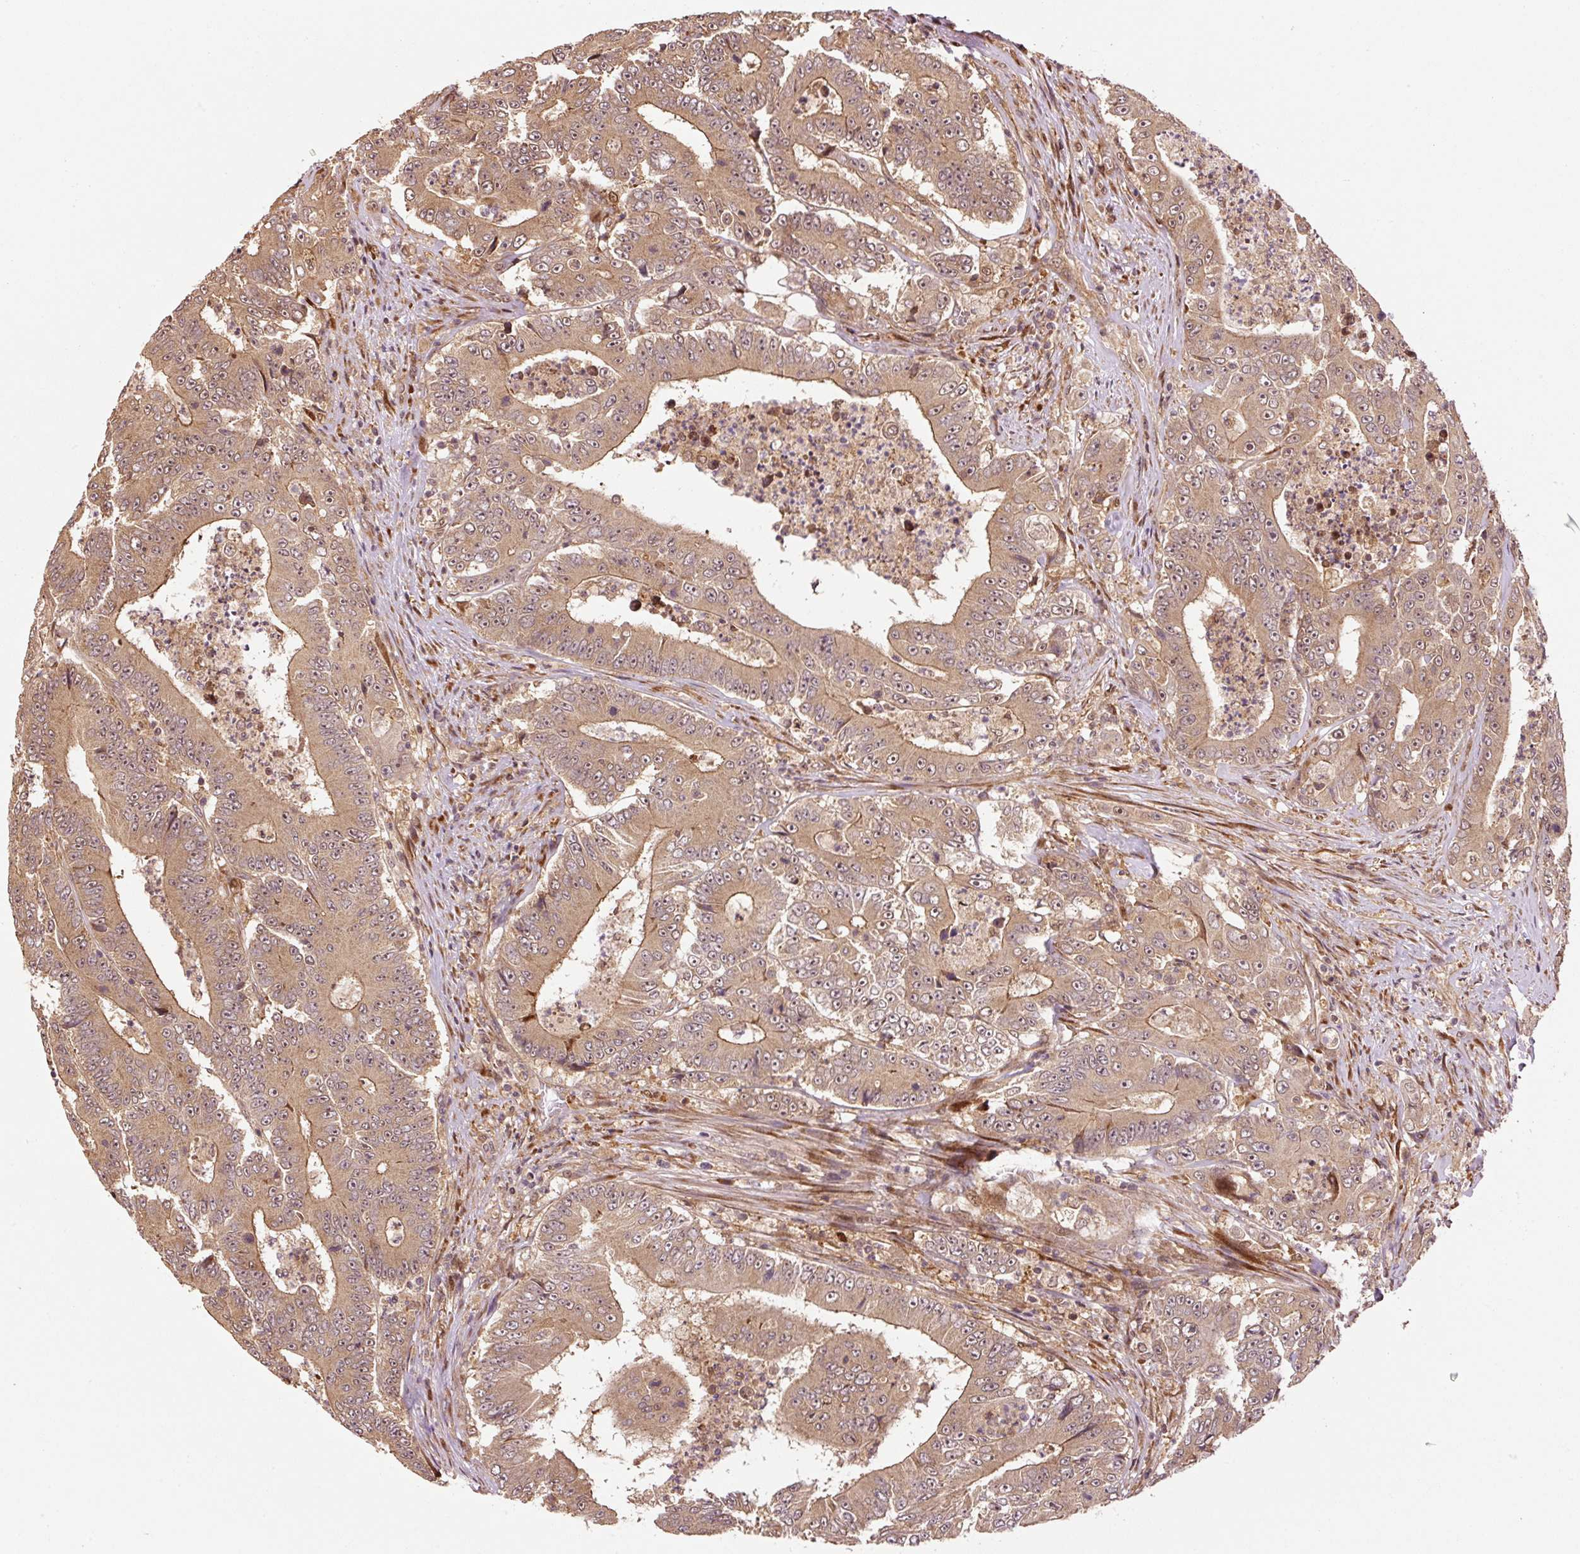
{"staining": {"intensity": "moderate", "quantity": ">75%", "location": "cytoplasmic/membranous,nuclear"}, "tissue": "colorectal cancer", "cell_type": "Tumor cells", "image_type": "cancer", "snomed": [{"axis": "morphology", "description": "Adenocarcinoma, NOS"}, {"axis": "topography", "description": "Colon"}], "caption": "Protein analysis of adenocarcinoma (colorectal) tissue exhibits moderate cytoplasmic/membranous and nuclear positivity in about >75% of tumor cells.", "gene": "OXER1", "patient": {"sex": "male", "age": 83}}